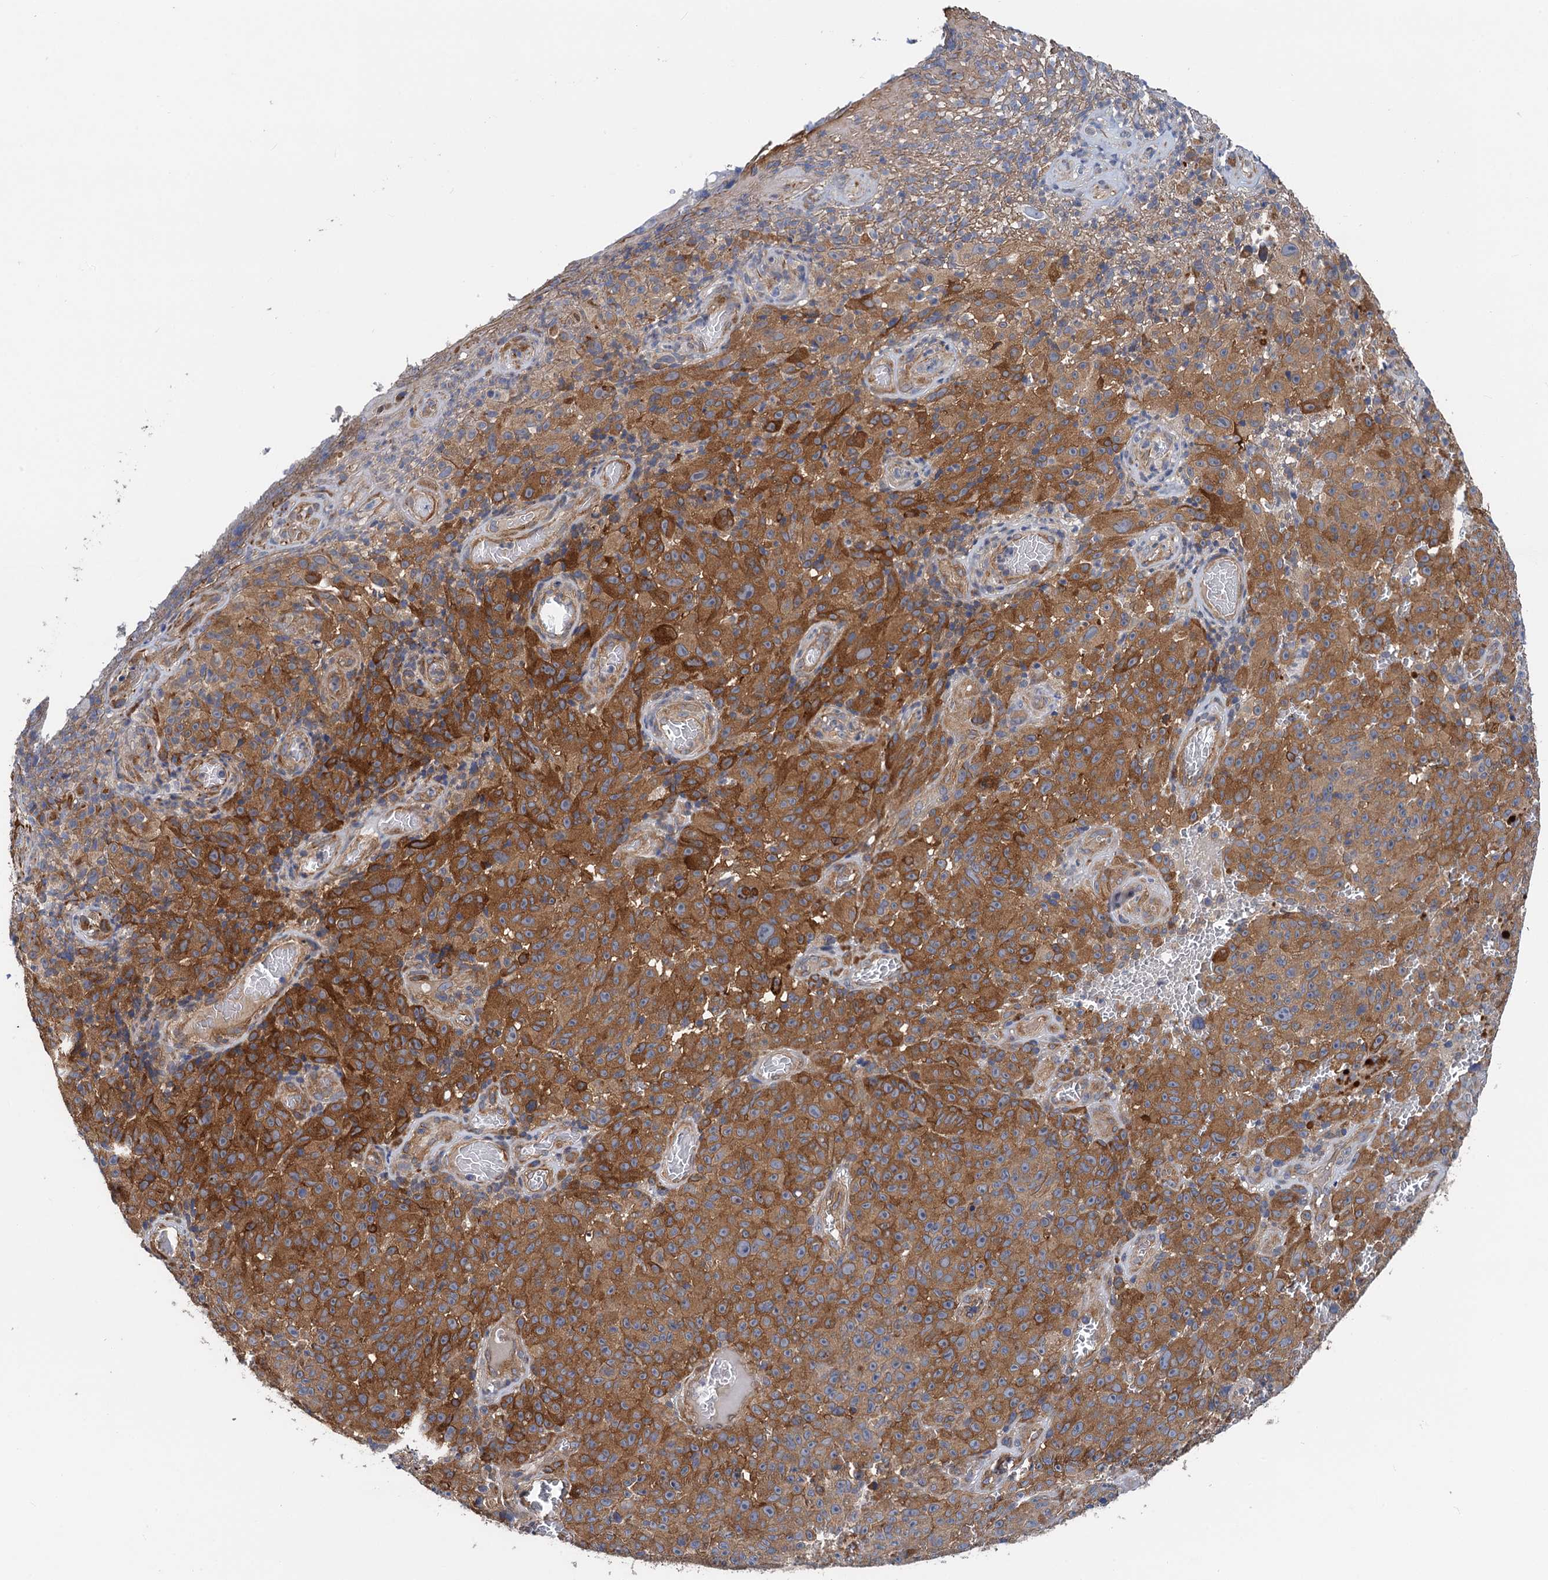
{"staining": {"intensity": "moderate", "quantity": ">75%", "location": "cytoplasmic/membranous"}, "tissue": "melanoma", "cell_type": "Tumor cells", "image_type": "cancer", "snomed": [{"axis": "morphology", "description": "Malignant melanoma, NOS"}, {"axis": "topography", "description": "Skin"}], "caption": "Moderate cytoplasmic/membranous positivity for a protein is appreciated in approximately >75% of tumor cells of melanoma using immunohistochemistry (IHC).", "gene": "PJA2", "patient": {"sex": "female", "age": 82}}